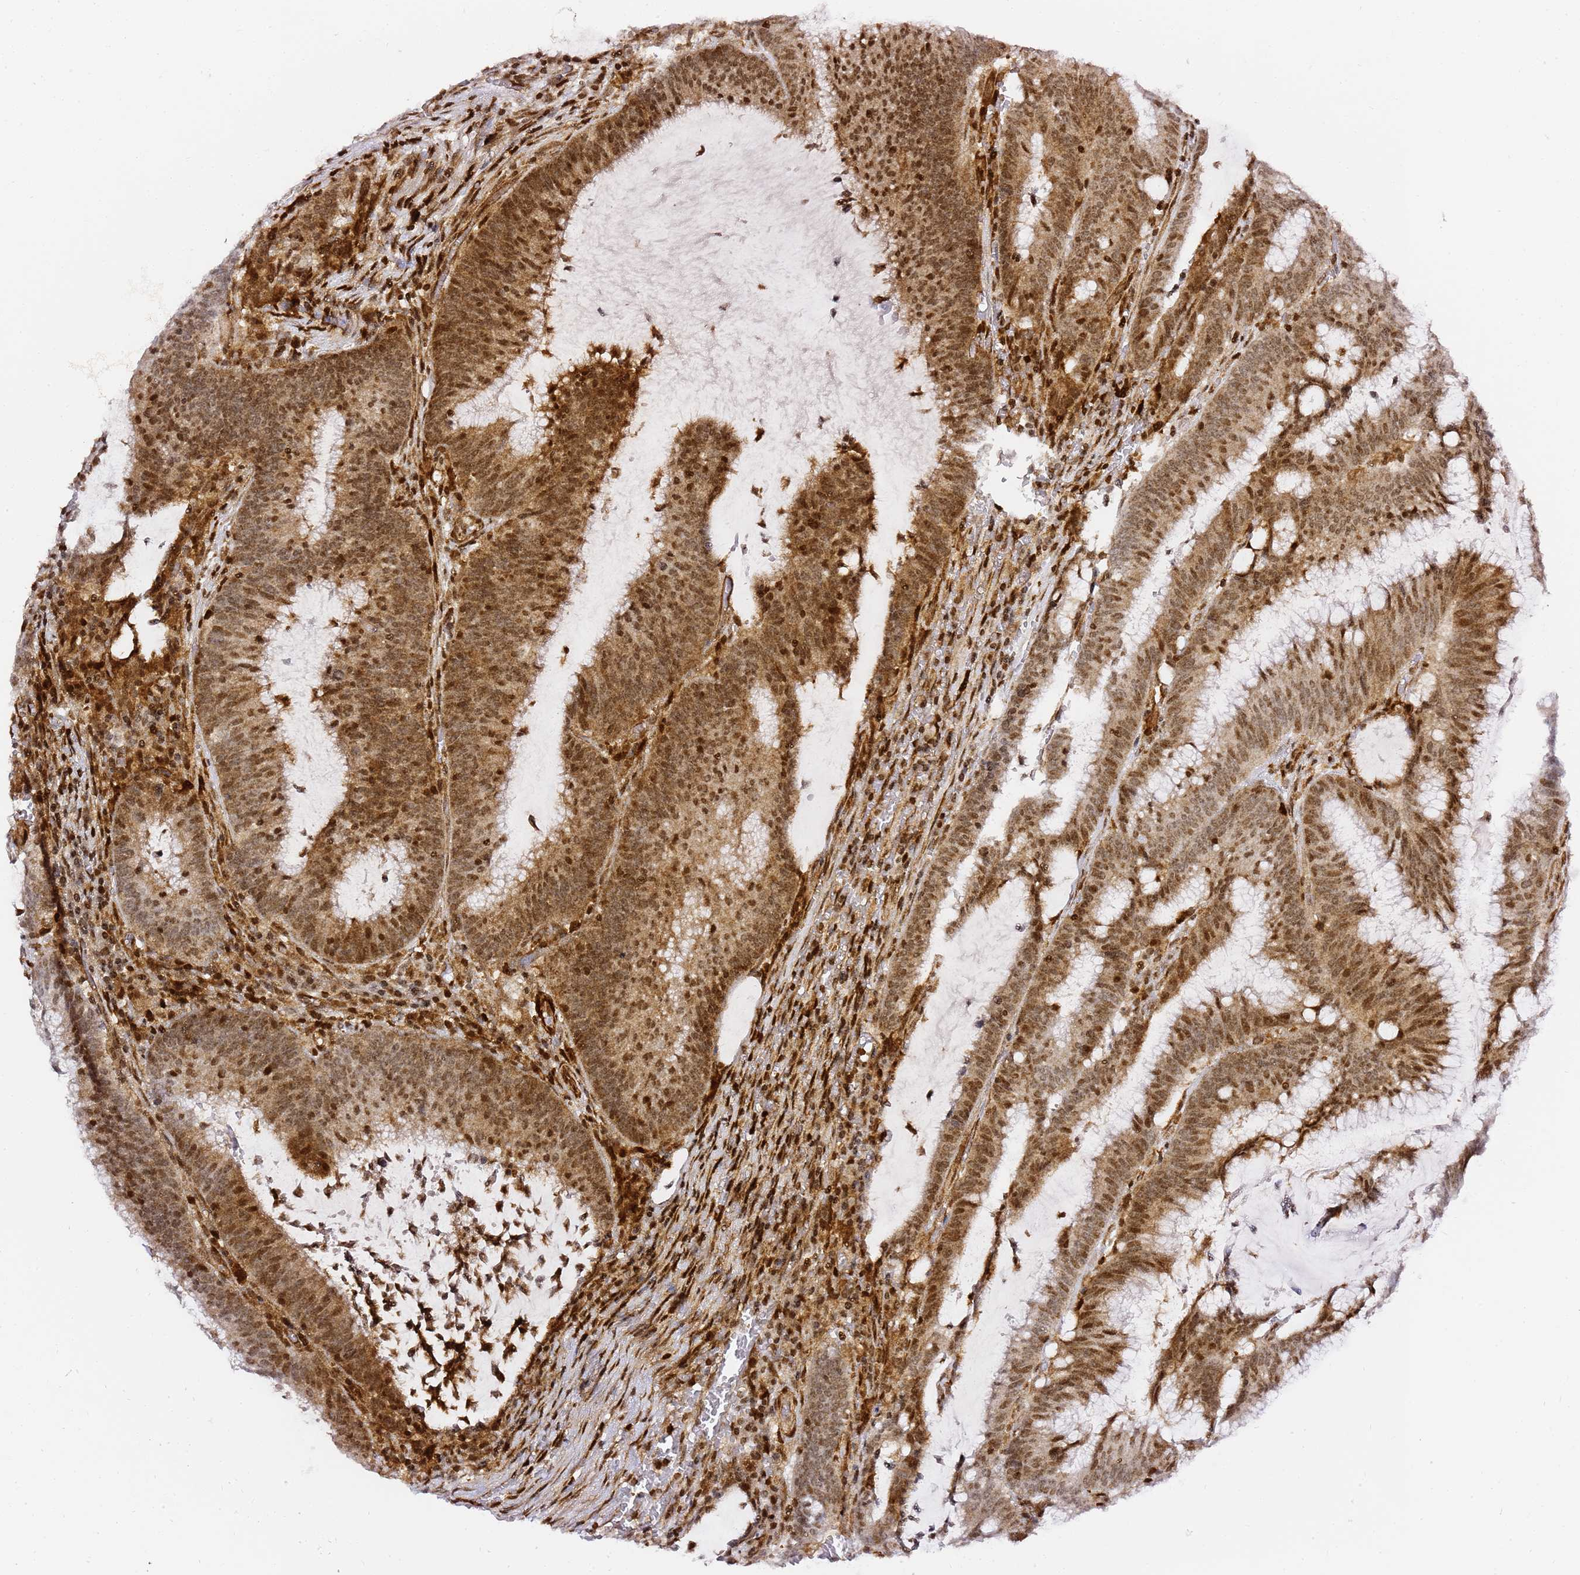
{"staining": {"intensity": "strong", "quantity": ">75%", "location": "cytoplasmic/membranous,nuclear"}, "tissue": "colorectal cancer", "cell_type": "Tumor cells", "image_type": "cancer", "snomed": [{"axis": "morphology", "description": "Adenocarcinoma, NOS"}, {"axis": "topography", "description": "Rectum"}], "caption": "Colorectal cancer stained with IHC displays strong cytoplasmic/membranous and nuclear expression in about >75% of tumor cells.", "gene": "GBP2", "patient": {"sex": "female", "age": 77}}